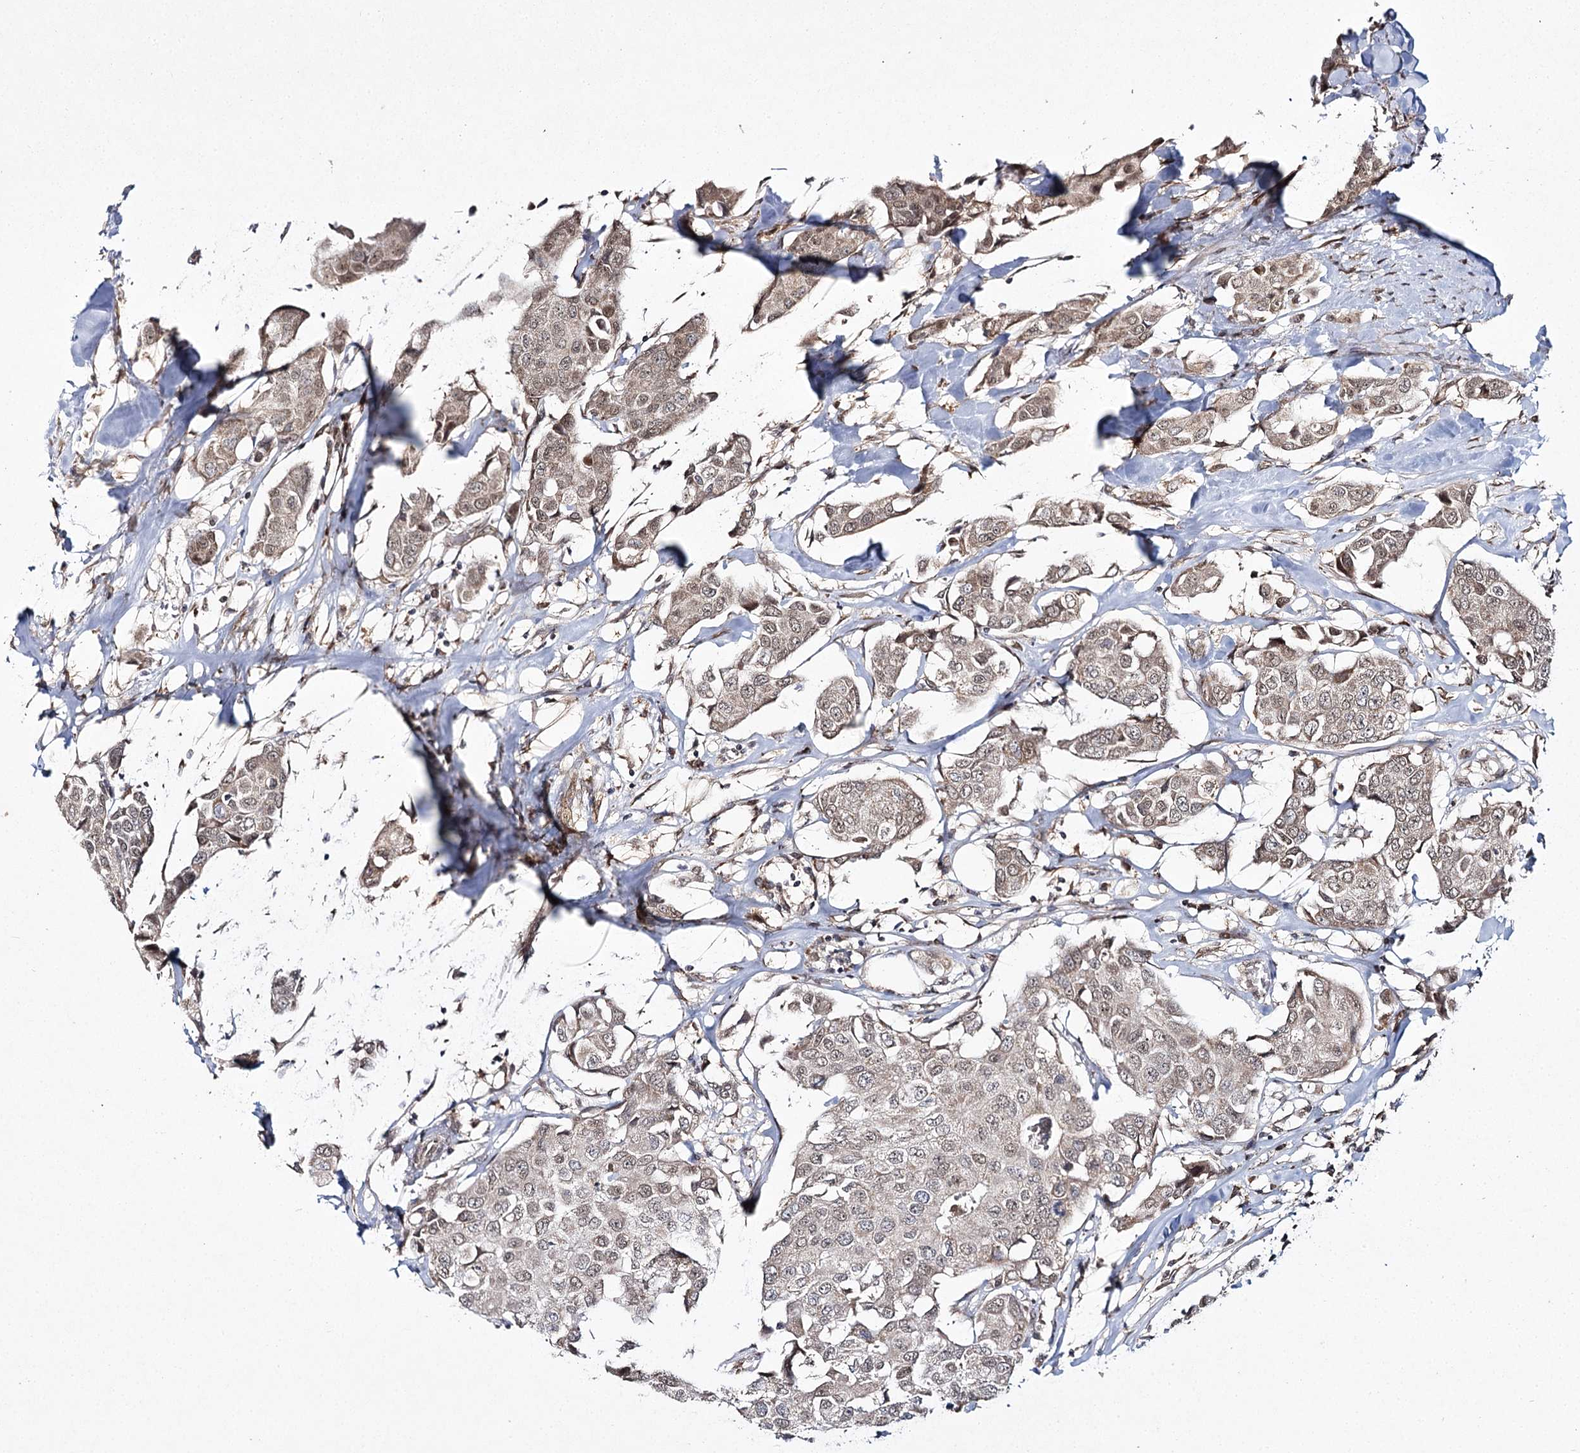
{"staining": {"intensity": "weak", "quantity": "25%-75%", "location": "cytoplasmic/membranous,nuclear"}, "tissue": "breast cancer", "cell_type": "Tumor cells", "image_type": "cancer", "snomed": [{"axis": "morphology", "description": "Duct carcinoma"}, {"axis": "topography", "description": "Breast"}], "caption": "Immunohistochemistry (IHC) staining of breast cancer (intraductal carcinoma), which displays low levels of weak cytoplasmic/membranous and nuclear positivity in approximately 25%-75% of tumor cells indicating weak cytoplasmic/membranous and nuclear protein expression. The staining was performed using DAB (brown) for protein detection and nuclei were counterstained in hematoxylin (blue).", "gene": "TRNT1", "patient": {"sex": "female", "age": 80}}